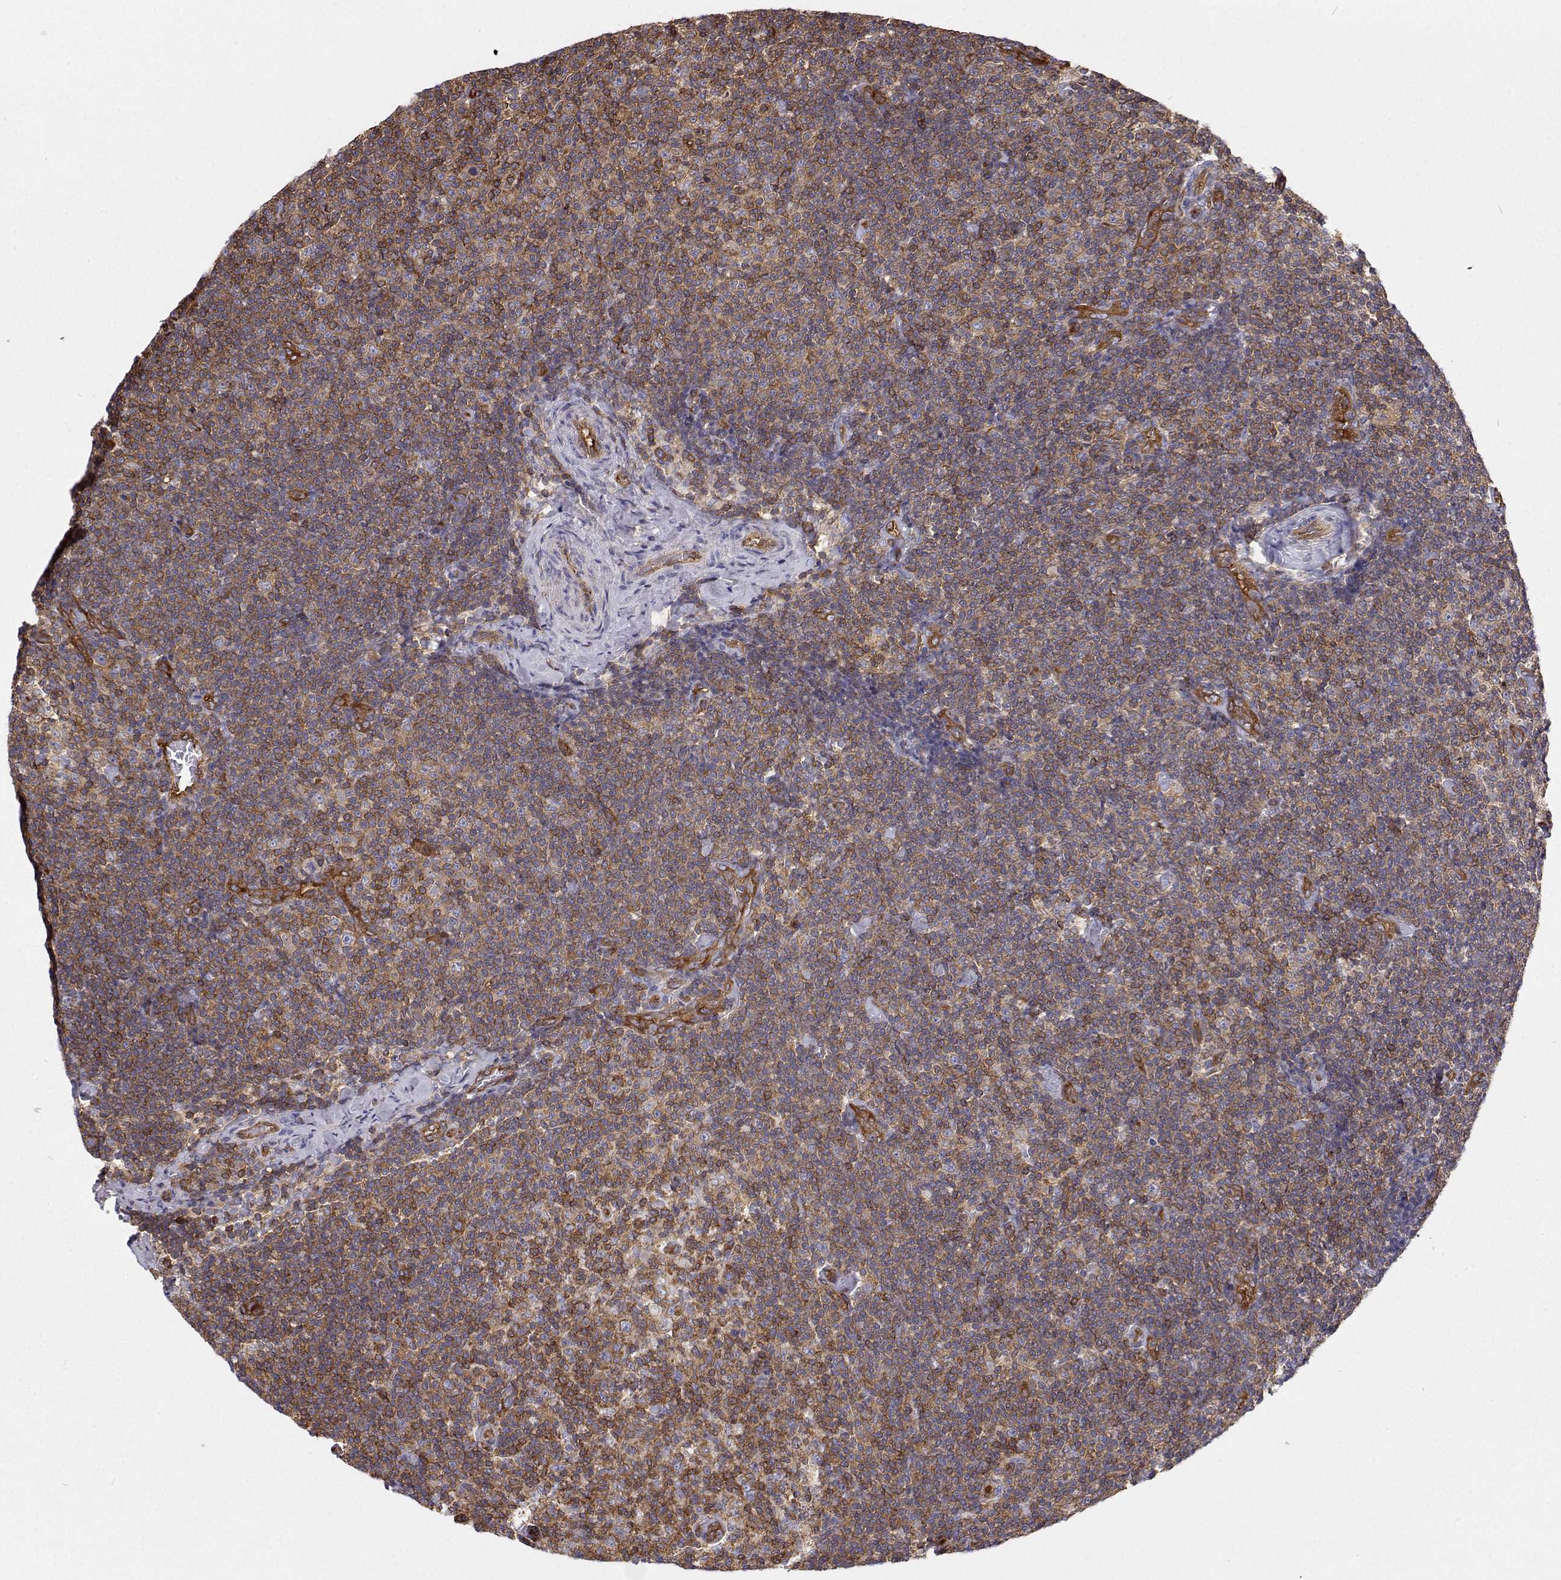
{"staining": {"intensity": "moderate", "quantity": "25%-75%", "location": "cytoplasmic/membranous"}, "tissue": "lymphoma", "cell_type": "Tumor cells", "image_type": "cancer", "snomed": [{"axis": "morphology", "description": "Malignant lymphoma, non-Hodgkin's type, Low grade"}, {"axis": "topography", "description": "Lymph node"}], "caption": "Lymphoma stained with a protein marker shows moderate staining in tumor cells.", "gene": "MYH9", "patient": {"sex": "male", "age": 81}}